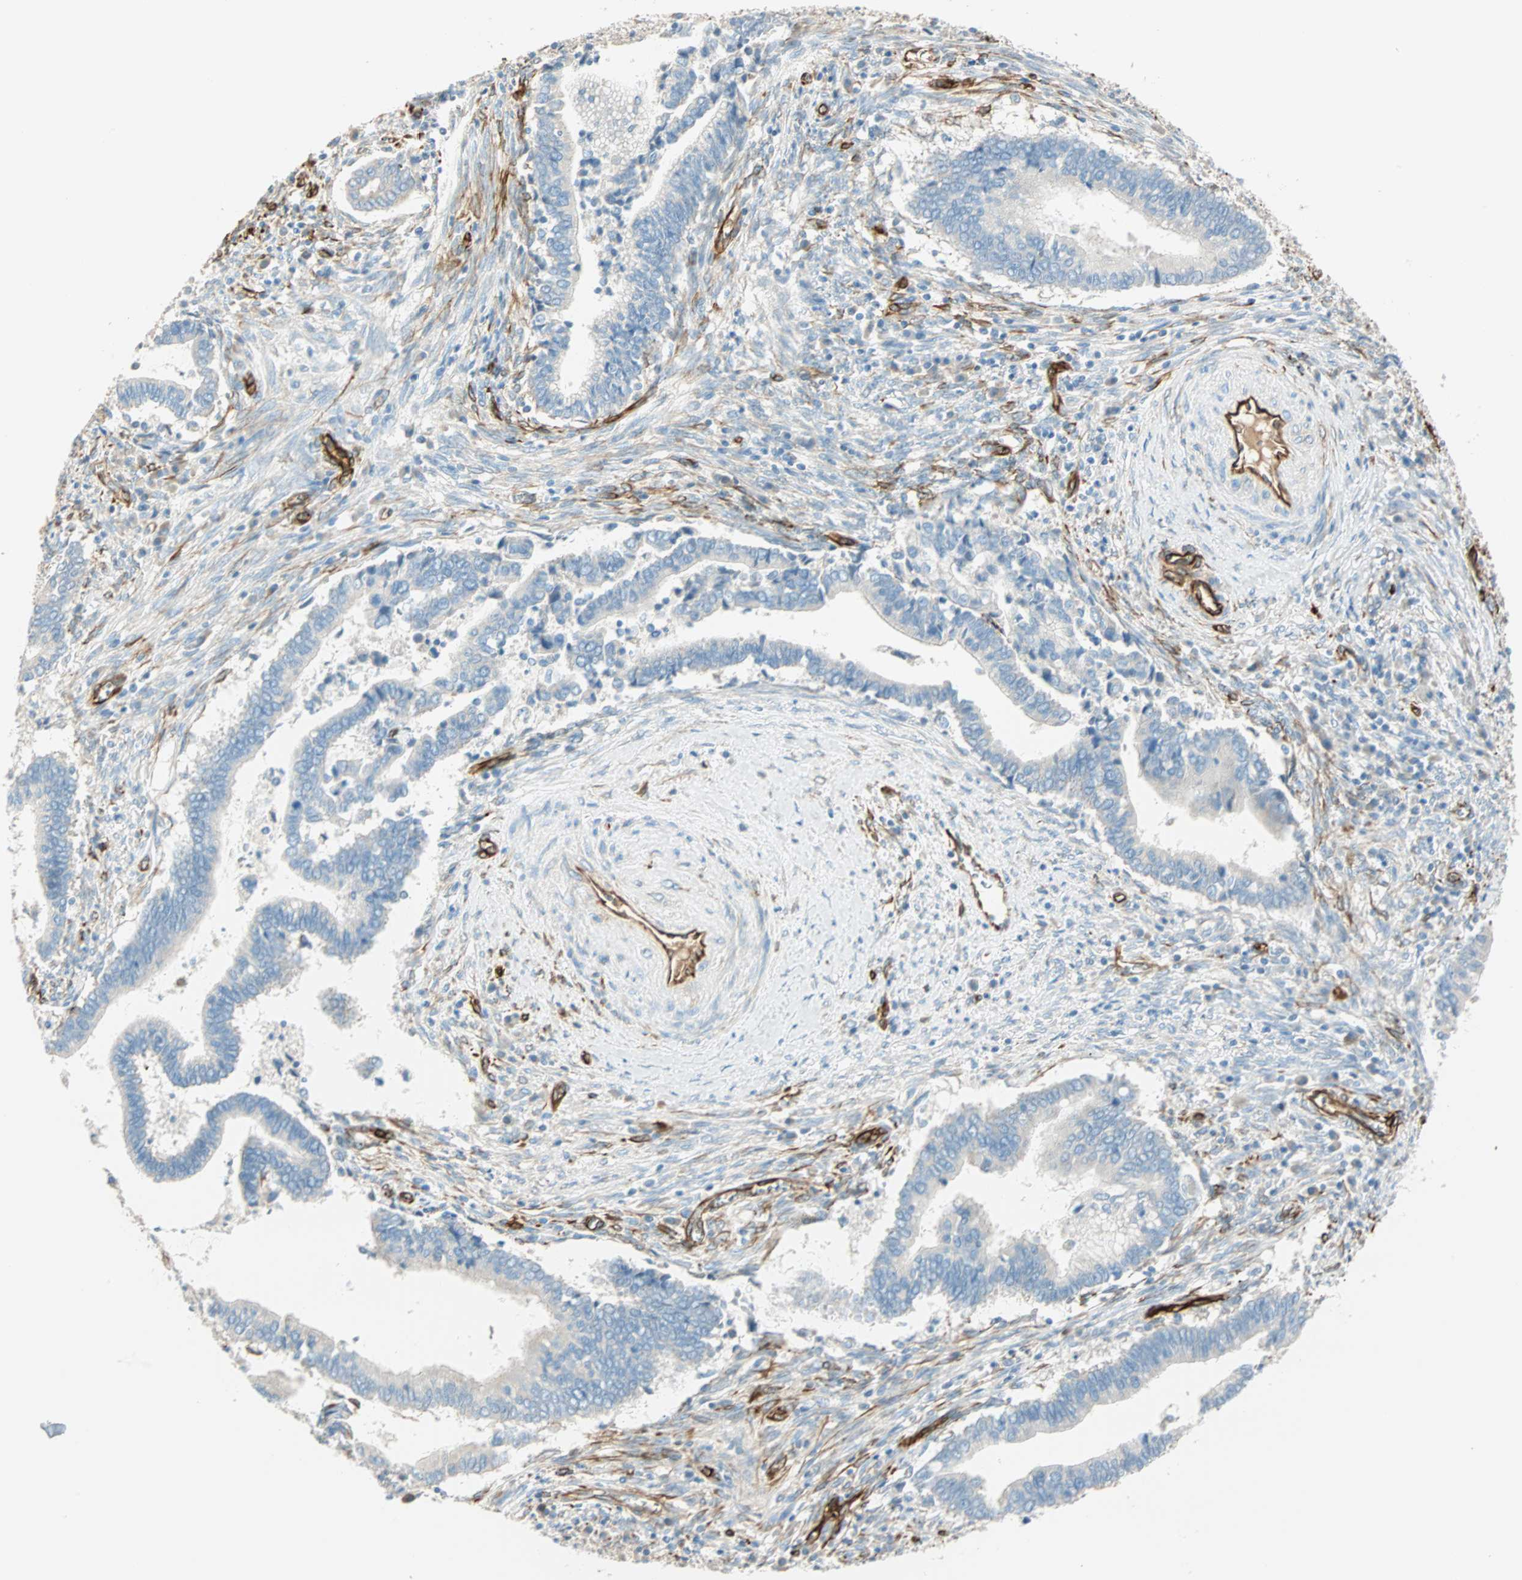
{"staining": {"intensity": "negative", "quantity": "none", "location": "none"}, "tissue": "cervical cancer", "cell_type": "Tumor cells", "image_type": "cancer", "snomed": [{"axis": "morphology", "description": "Adenocarcinoma, NOS"}, {"axis": "topography", "description": "Cervix"}], "caption": "Tumor cells are negative for protein expression in human adenocarcinoma (cervical).", "gene": "NES", "patient": {"sex": "female", "age": 44}}